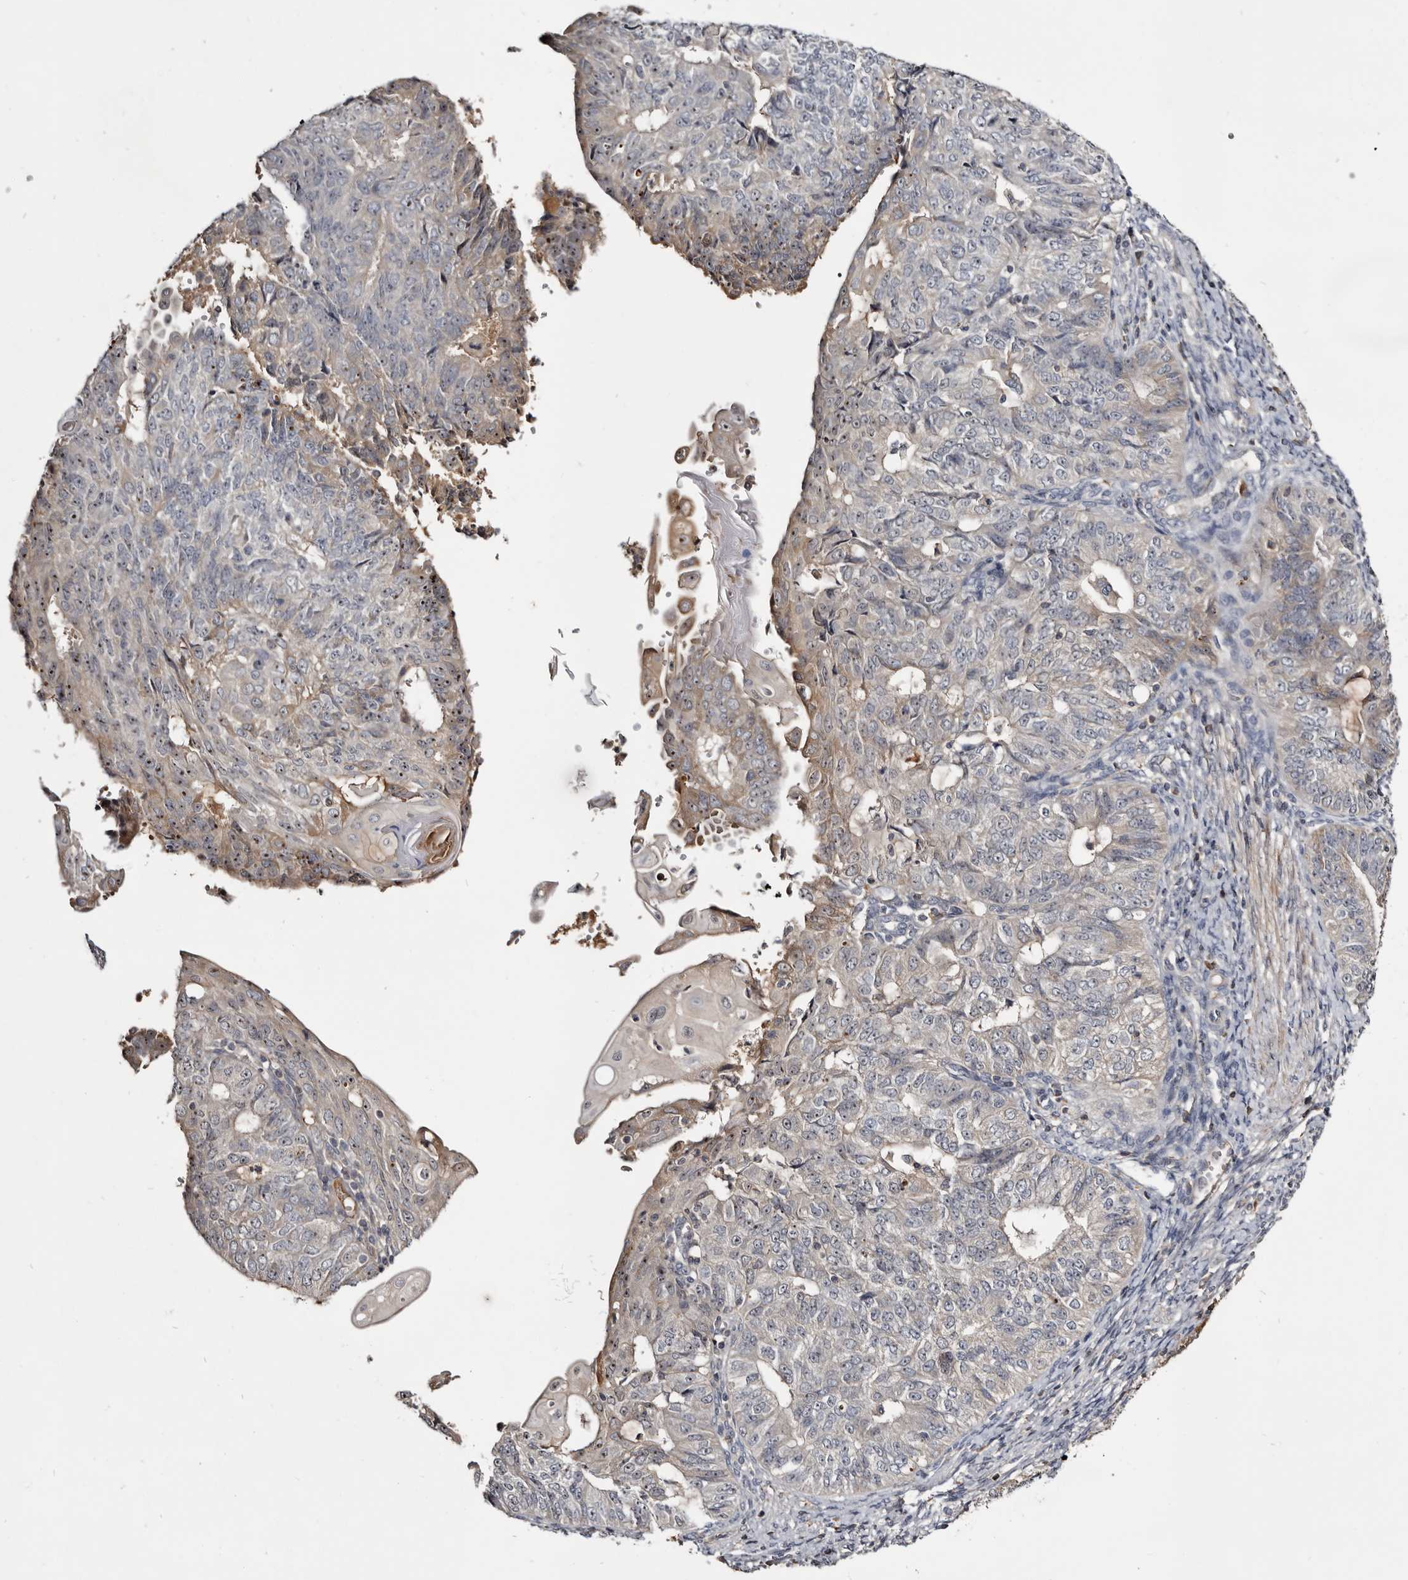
{"staining": {"intensity": "moderate", "quantity": "<25%", "location": "nuclear"}, "tissue": "endometrial cancer", "cell_type": "Tumor cells", "image_type": "cancer", "snomed": [{"axis": "morphology", "description": "Adenocarcinoma, NOS"}, {"axis": "topography", "description": "Endometrium"}], "caption": "Immunohistochemical staining of human endometrial adenocarcinoma exhibits moderate nuclear protein expression in about <25% of tumor cells.", "gene": "TTC39A", "patient": {"sex": "female", "age": 32}}